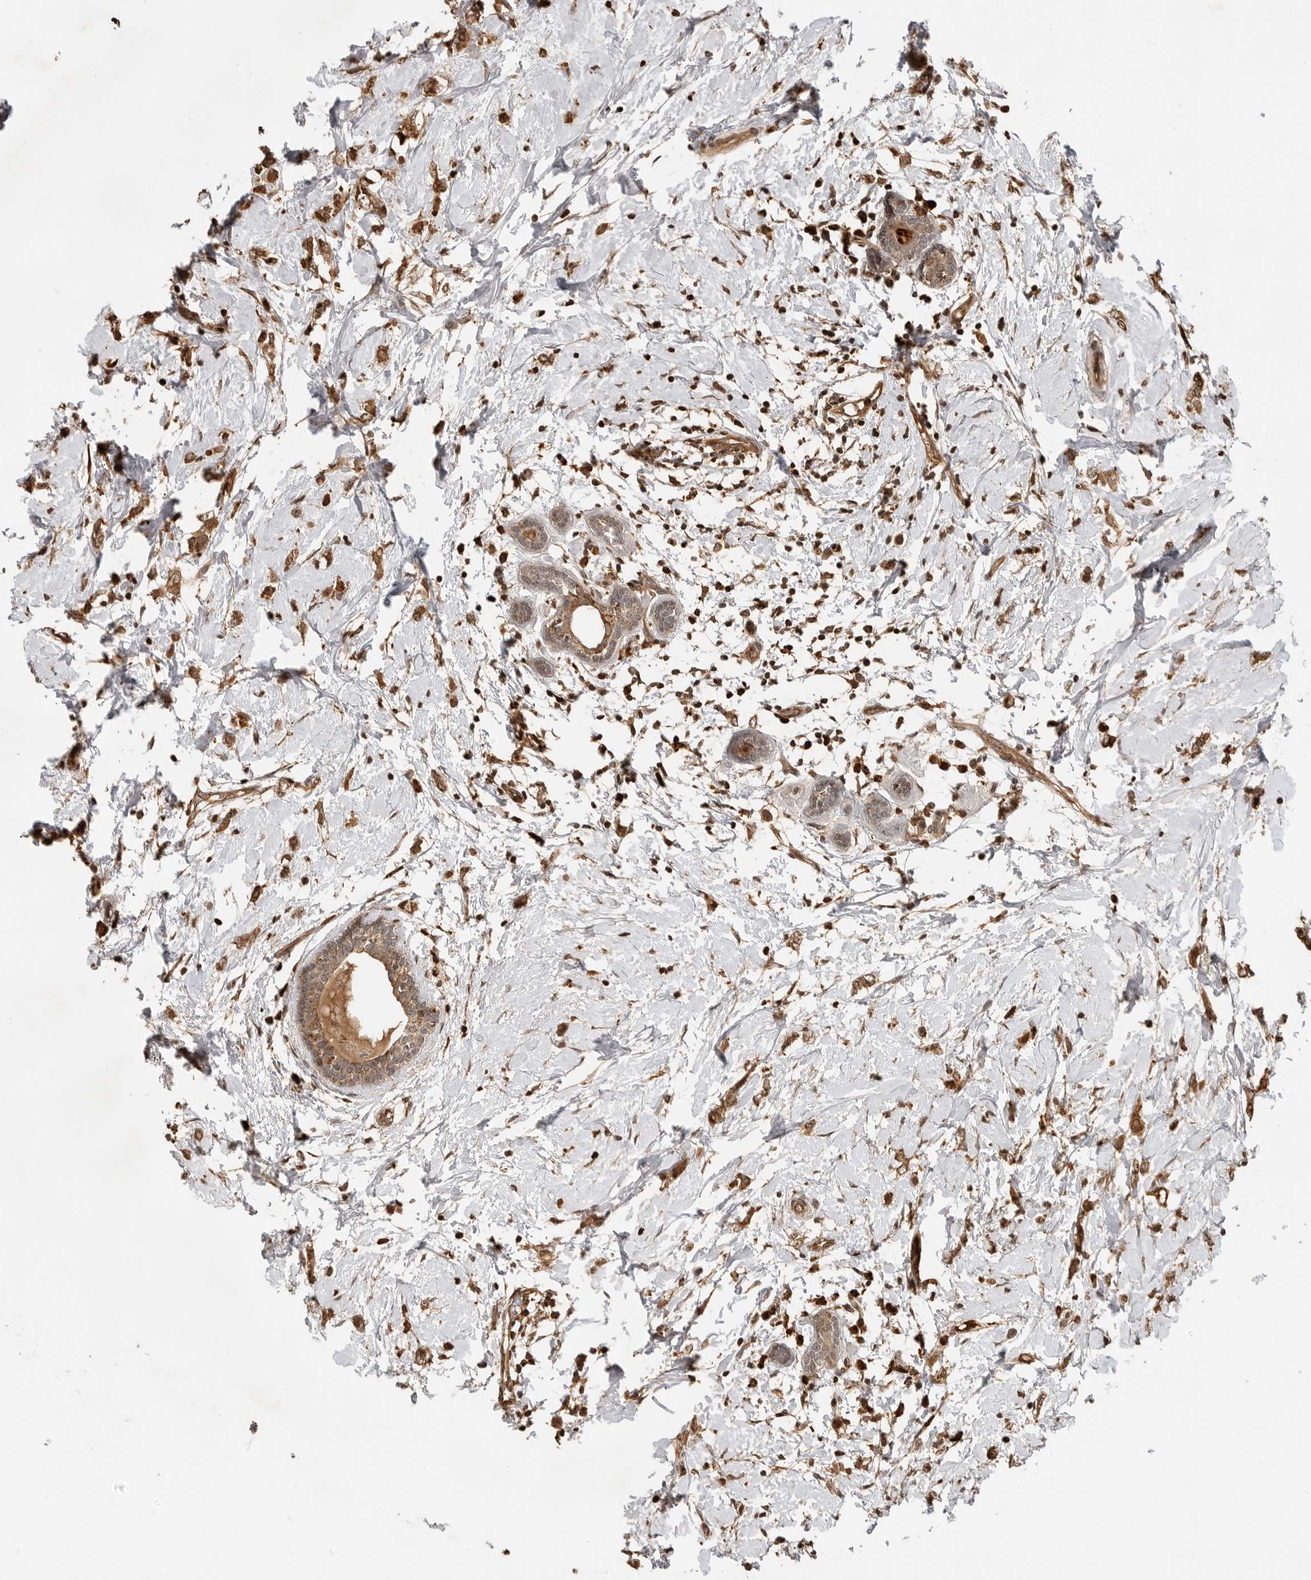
{"staining": {"intensity": "strong", "quantity": ">75%", "location": "cytoplasmic/membranous,nuclear"}, "tissue": "breast cancer", "cell_type": "Tumor cells", "image_type": "cancer", "snomed": [{"axis": "morphology", "description": "Normal tissue, NOS"}, {"axis": "morphology", "description": "Lobular carcinoma"}, {"axis": "topography", "description": "Breast"}], "caption": "Human breast cancer stained with a brown dye exhibits strong cytoplasmic/membranous and nuclear positive positivity in about >75% of tumor cells.", "gene": "BMP2K", "patient": {"sex": "female", "age": 47}}